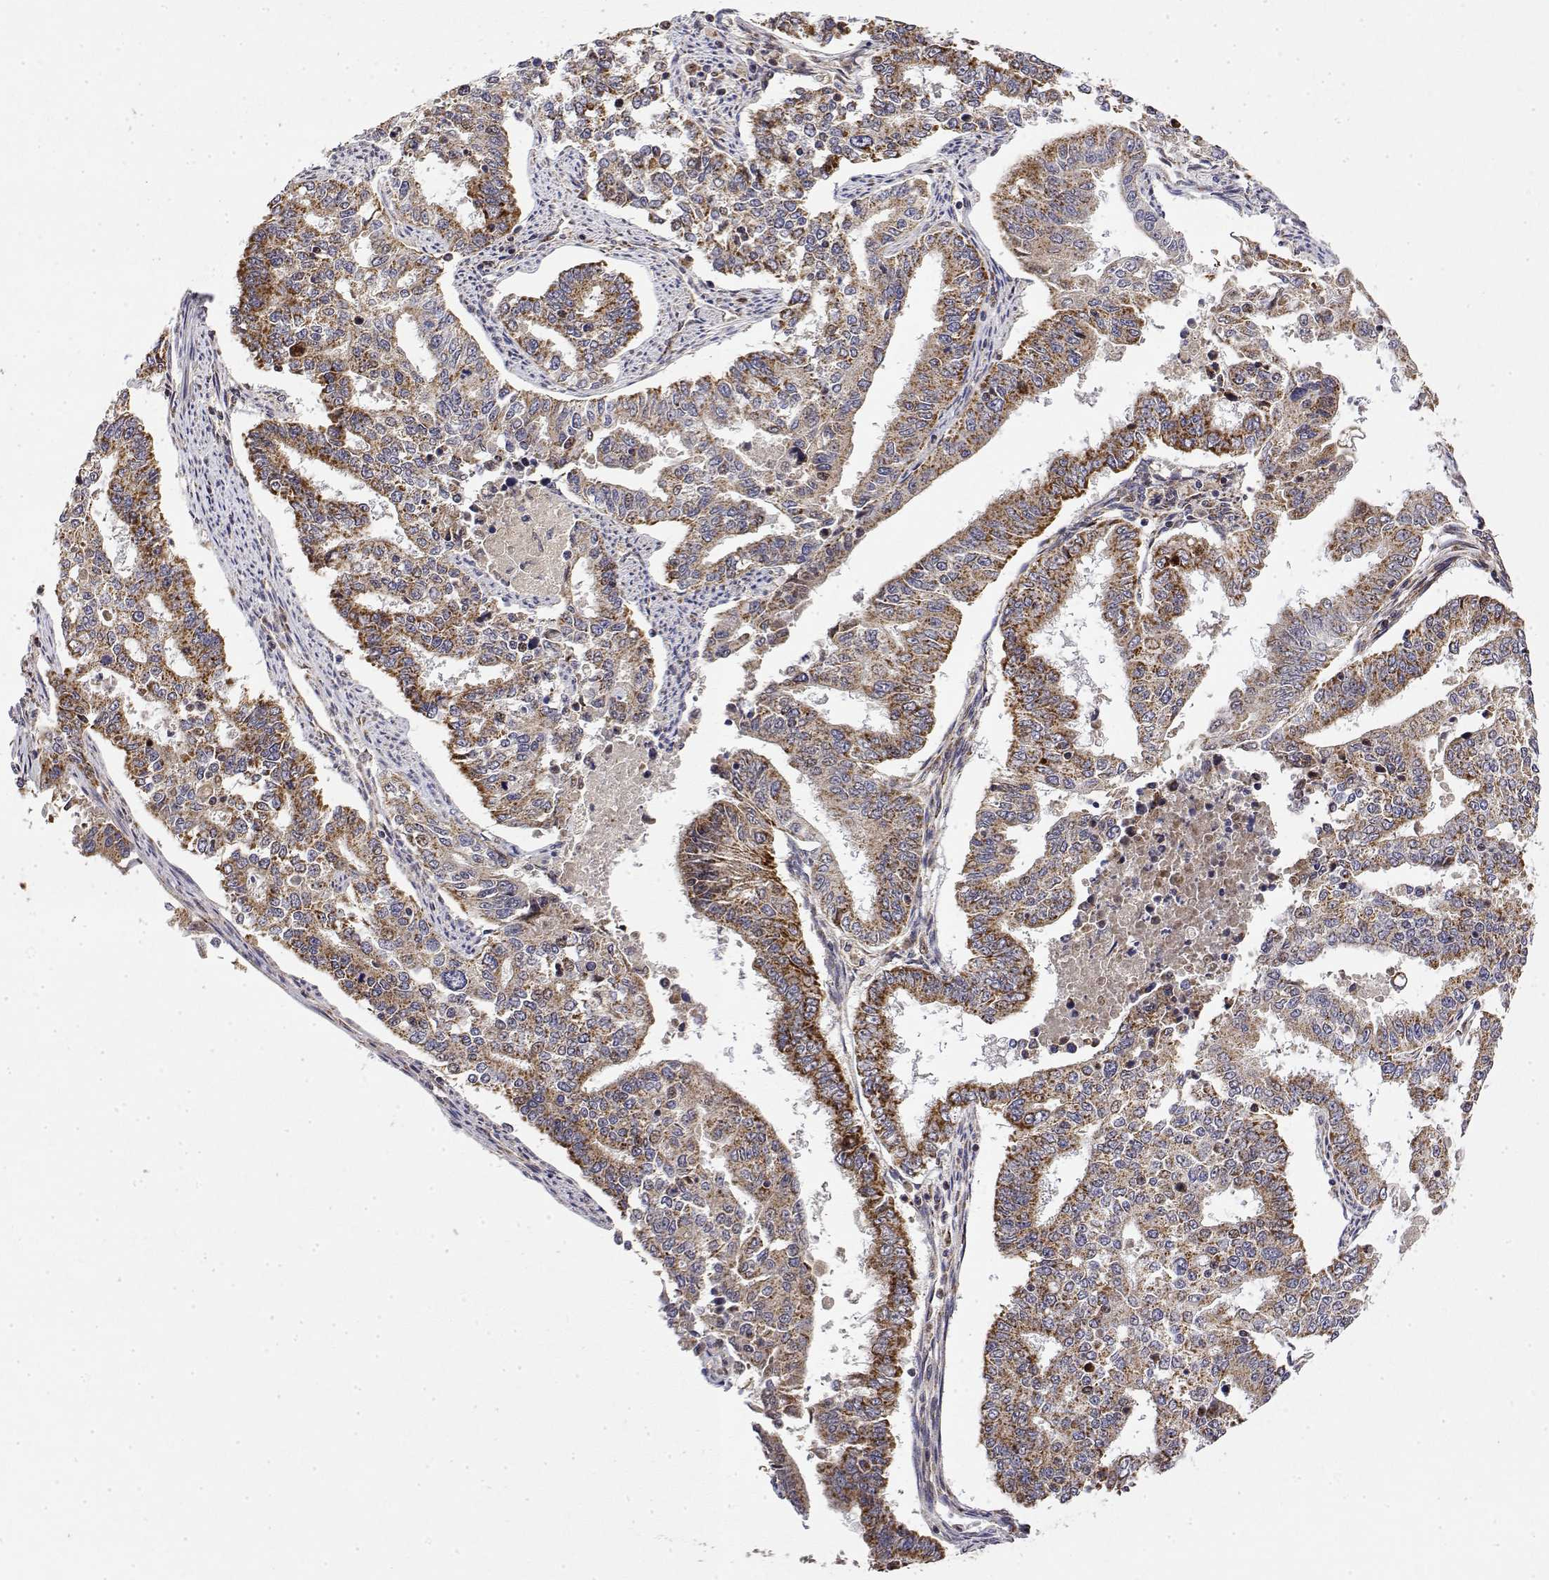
{"staining": {"intensity": "moderate", "quantity": ">75%", "location": "cytoplasmic/membranous"}, "tissue": "endometrial cancer", "cell_type": "Tumor cells", "image_type": "cancer", "snomed": [{"axis": "morphology", "description": "Adenocarcinoma, NOS"}, {"axis": "topography", "description": "Uterus"}], "caption": "Immunohistochemistry micrograph of neoplastic tissue: adenocarcinoma (endometrial) stained using immunohistochemistry (IHC) displays medium levels of moderate protein expression localized specifically in the cytoplasmic/membranous of tumor cells, appearing as a cytoplasmic/membranous brown color.", "gene": "GADD45GIP1", "patient": {"sex": "female", "age": 59}}